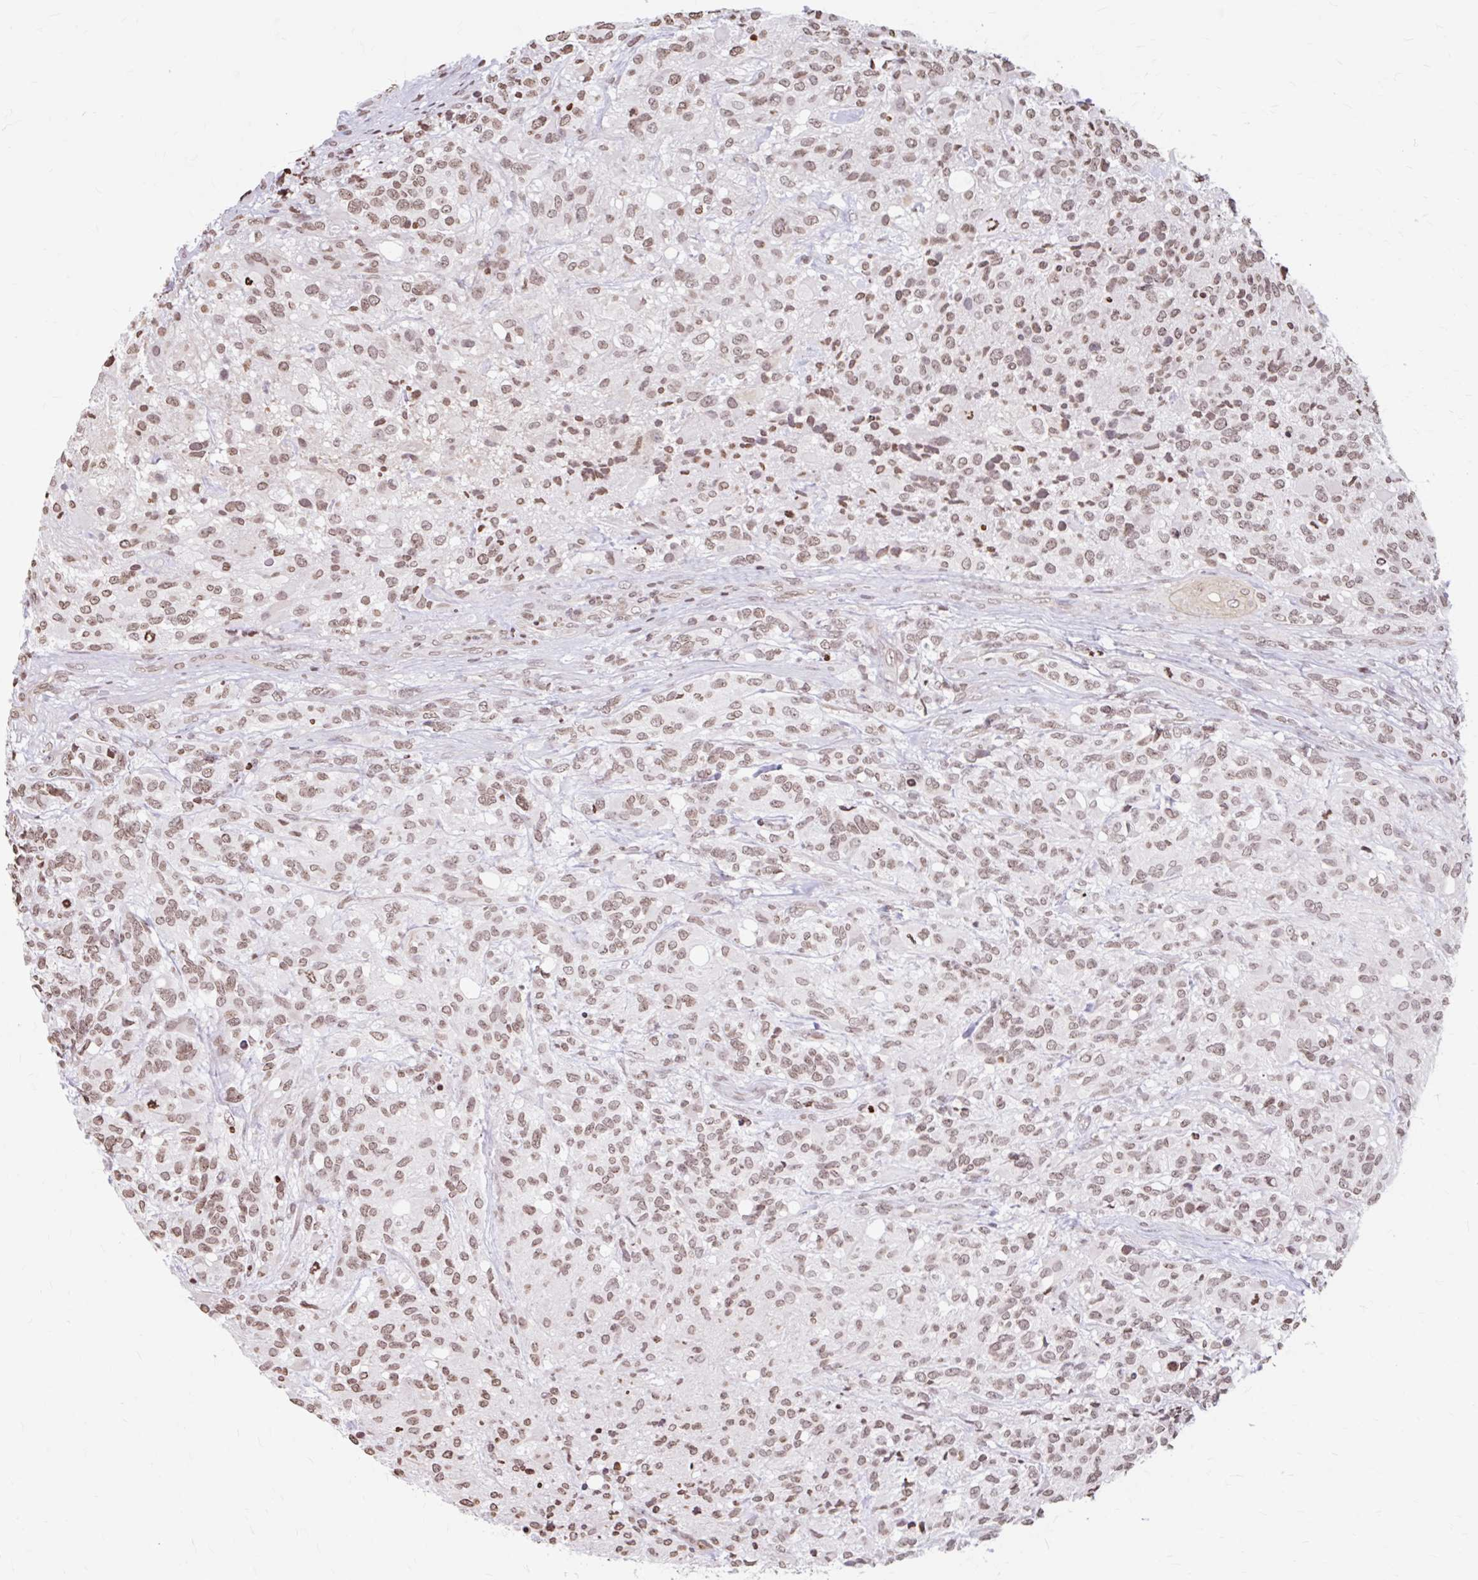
{"staining": {"intensity": "moderate", "quantity": ">75%", "location": "nuclear"}, "tissue": "glioma", "cell_type": "Tumor cells", "image_type": "cancer", "snomed": [{"axis": "morphology", "description": "Glioma, malignant, High grade"}, {"axis": "topography", "description": "Brain"}], "caption": "Immunohistochemistry (IHC) histopathology image of neoplastic tissue: glioma stained using IHC displays medium levels of moderate protein expression localized specifically in the nuclear of tumor cells, appearing as a nuclear brown color.", "gene": "ORC3", "patient": {"sex": "female", "age": 67}}